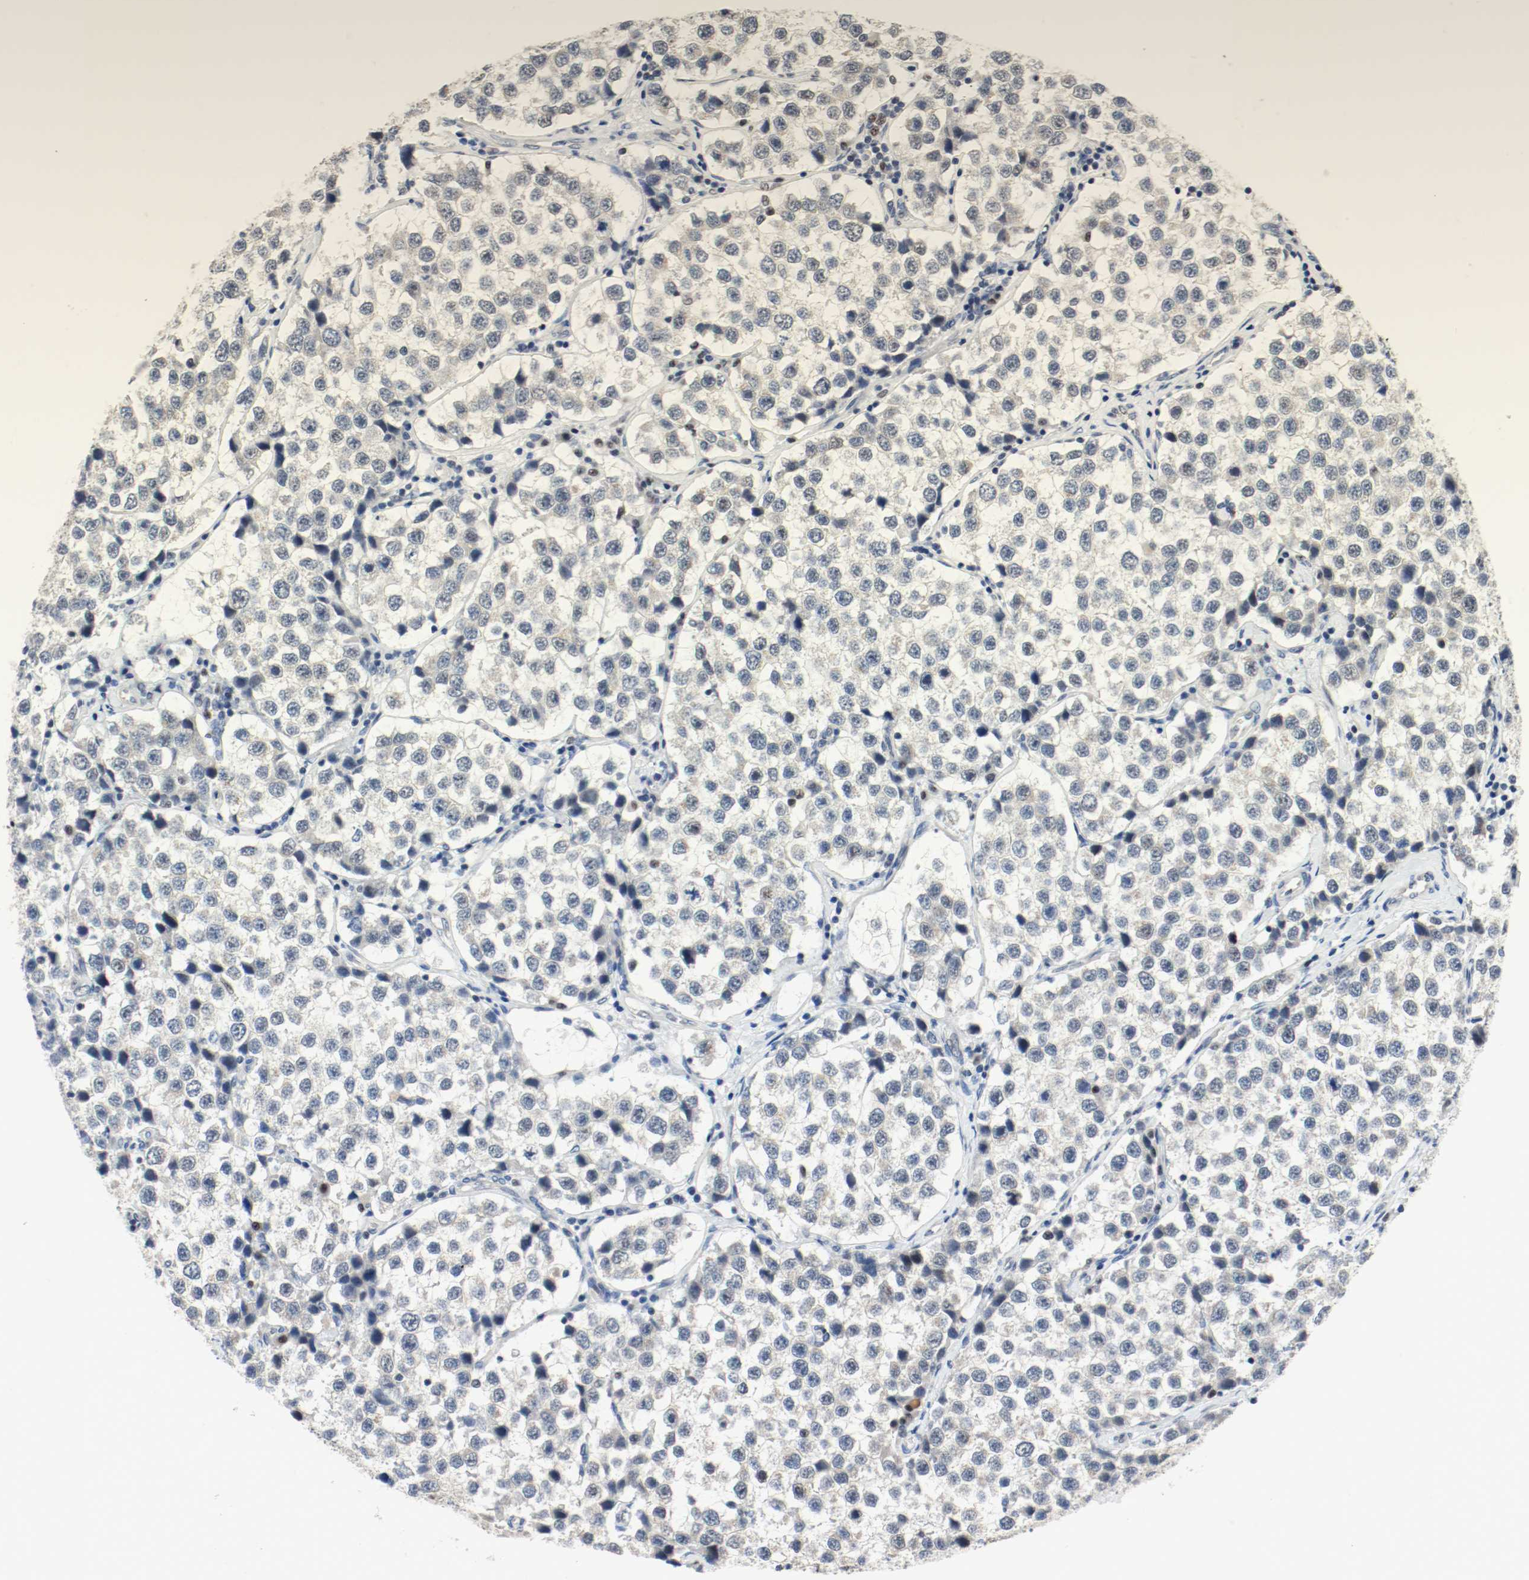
{"staining": {"intensity": "moderate", "quantity": "<25%", "location": "nuclear"}, "tissue": "testis cancer", "cell_type": "Tumor cells", "image_type": "cancer", "snomed": [{"axis": "morphology", "description": "Seminoma, NOS"}, {"axis": "topography", "description": "Testis"}], "caption": "The histopathology image shows immunohistochemical staining of testis cancer (seminoma). There is moderate nuclear expression is appreciated in about <25% of tumor cells. (brown staining indicates protein expression, while blue staining denotes nuclei).", "gene": "ASH1L", "patient": {"sex": "male", "age": 39}}